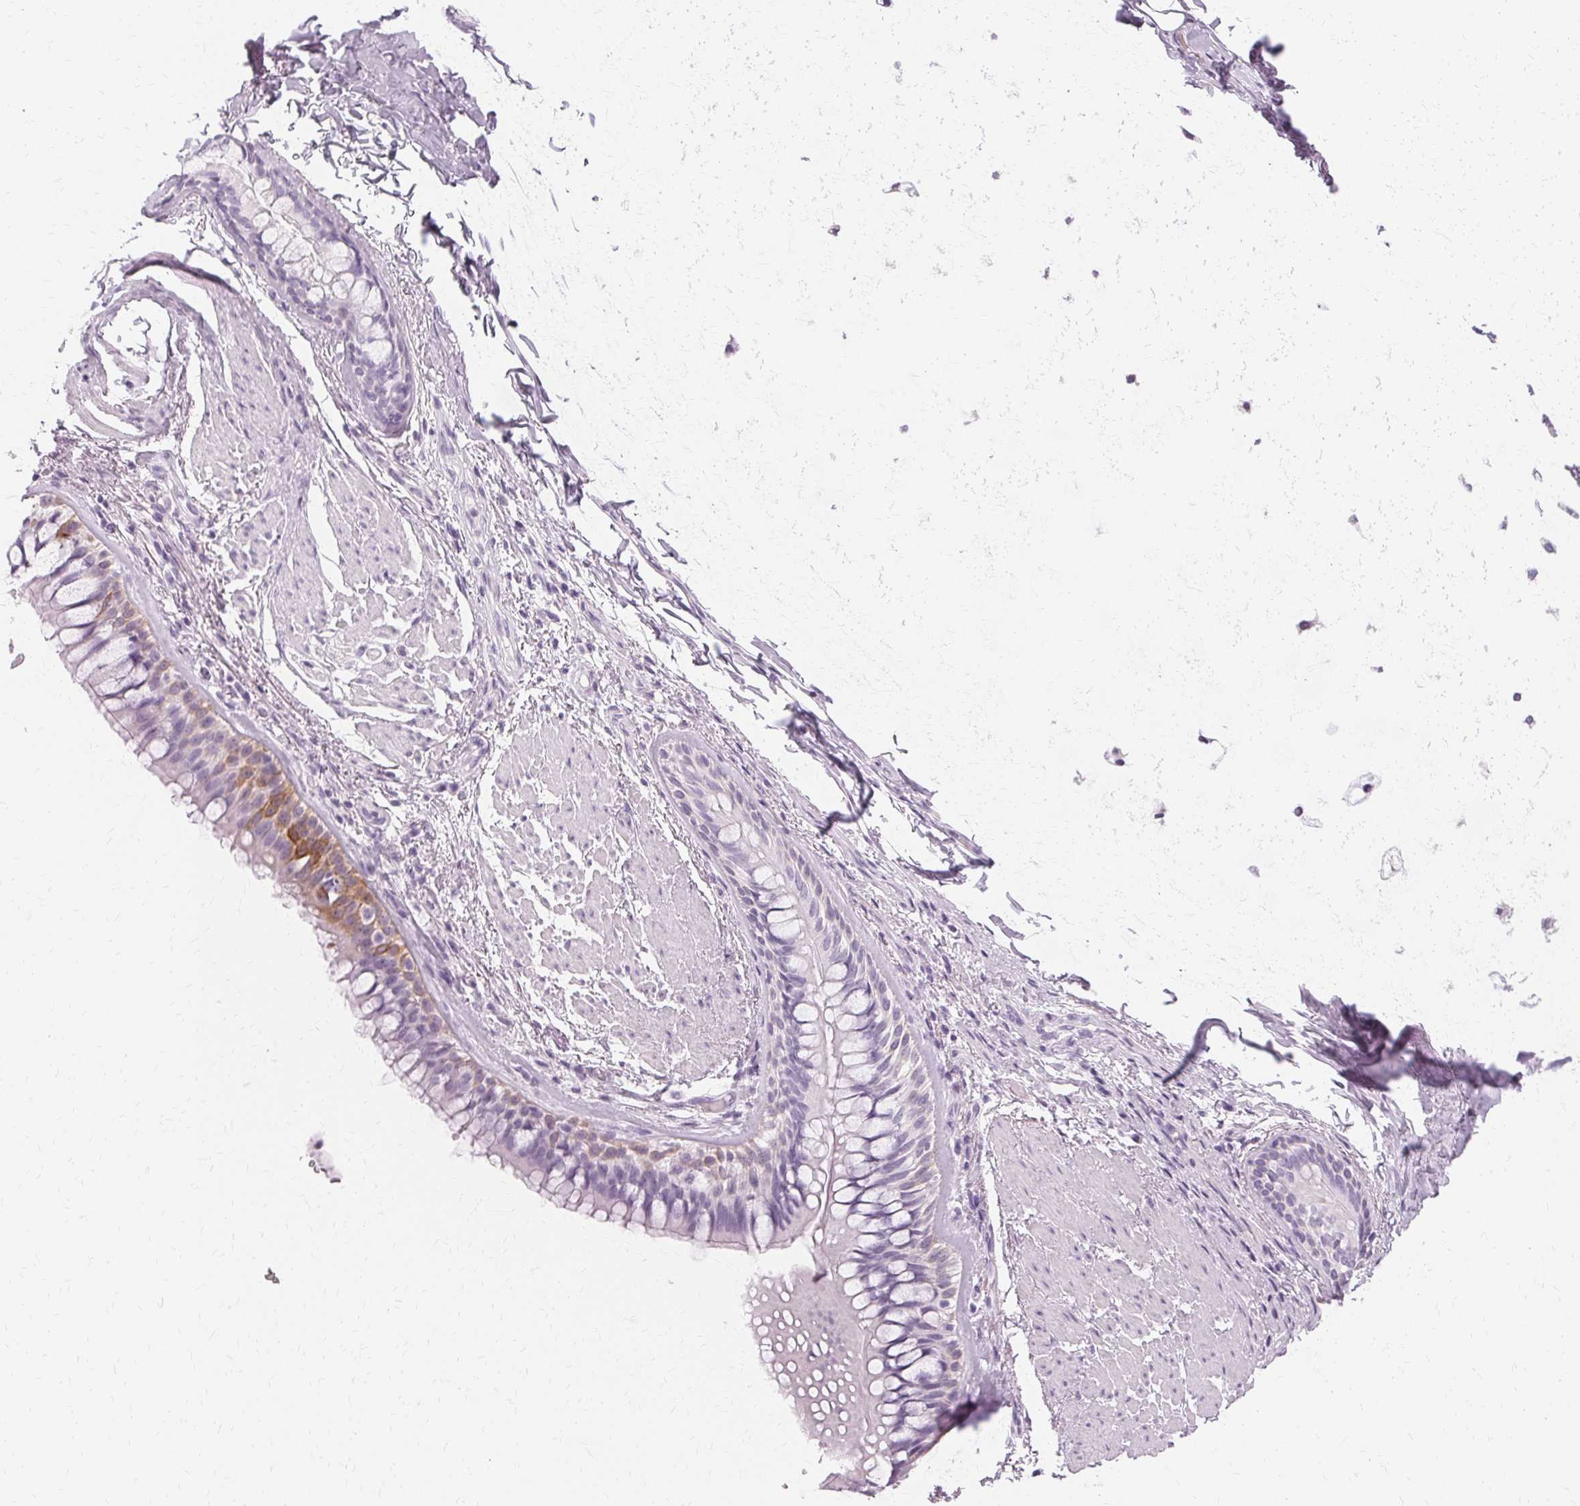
{"staining": {"intensity": "negative", "quantity": "none", "location": "none"}, "tissue": "adipose tissue", "cell_type": "Adipocytes", "image_type": "normal", "snomed": [{"axis": "morphology", "description": "Normal tissue, NOS"}, {"axis": "topography", "description": "Cartilage tissue"}, {"axis": "topography", "description": "Bronchus"}], "caption": "This is an IHC image of benign adipose tissue. There is no positivity in adipocytes.", "gene": "KRT6A", "patient": {"sex": "male", "age": 64}}